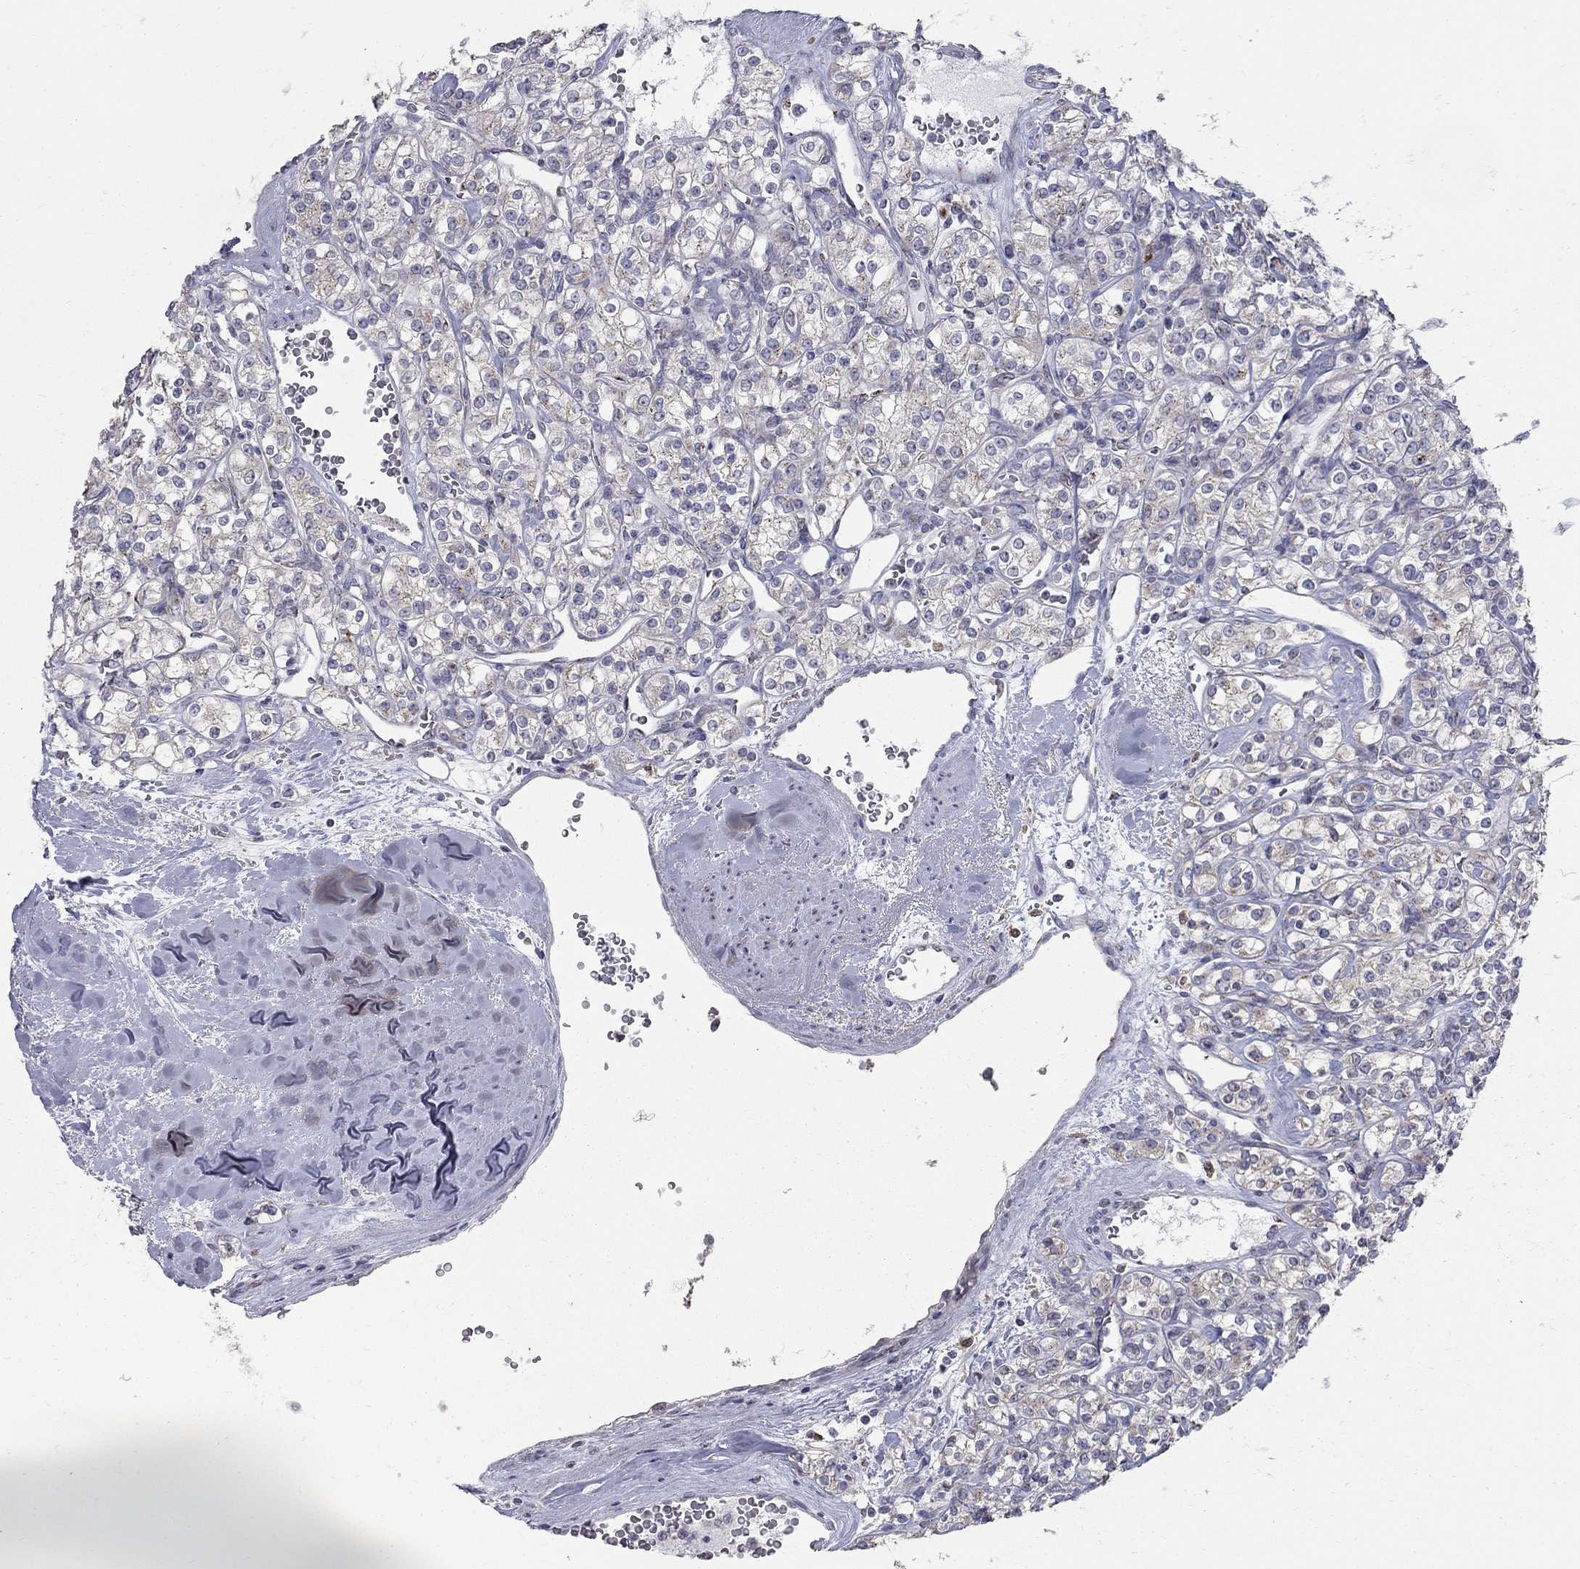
{"staining": {"intensity": "weak", "quantity": ">75%", "location": "cytoplasmic/membranous"}, "tissue": "renal cancer", "cell_type": "Tumor cells", "image_type": "cancer", "snomed": [{"axis": "morphology", "description": "Adenocarcinoma, NOS"}, {"axis": "topography", "description": "Kidney"}], "caption": "IHC micrograph of human adenocarcinoma (renal) stained for a protein (brown), which reveals low levels of weak cytoplasmic/membranous staining in about >75% of tumor cells.", "gene": "KIAA0319L", "patient": {"sex": "male", "age": 77}}